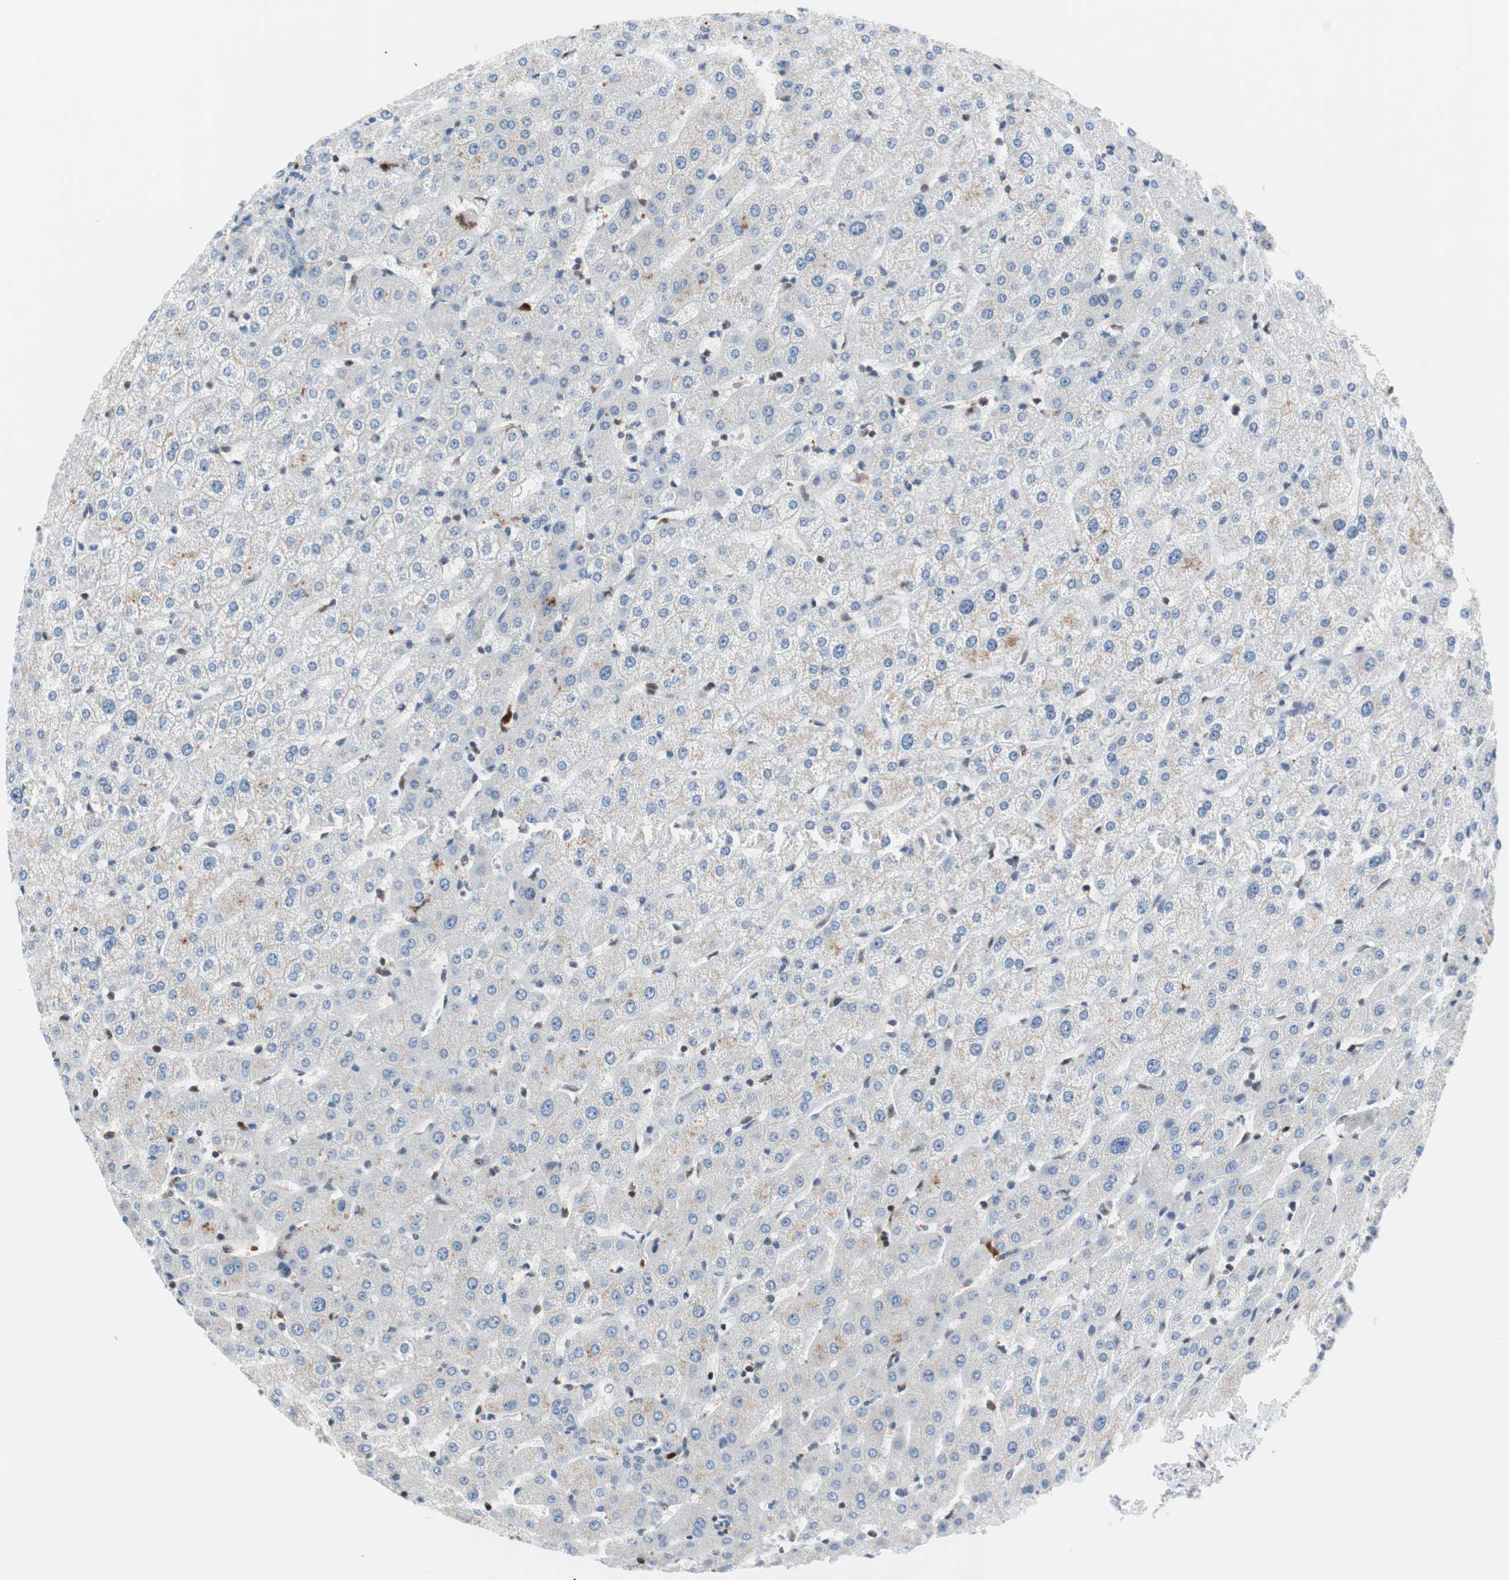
{"staining": {"intensity": "negative", "quantity": "none", "location": "none"}, "tissue": "liver", "cell_type": "Cholangiocytes", "image_type": "normal", "snomed": [{"axis": "morphology", "description": "Normal tissue, NOS"}, {"axis": "morphology", "description": "Fibrosis, NOS"}, {"axis": "topography", "description": "Liver"}], "caption": "Immunohistochemical staining of normal liver shows no significant expression in cholangiocytes.", "gene": "RGS10", "patient": {"sex": "female", "age": 29}}